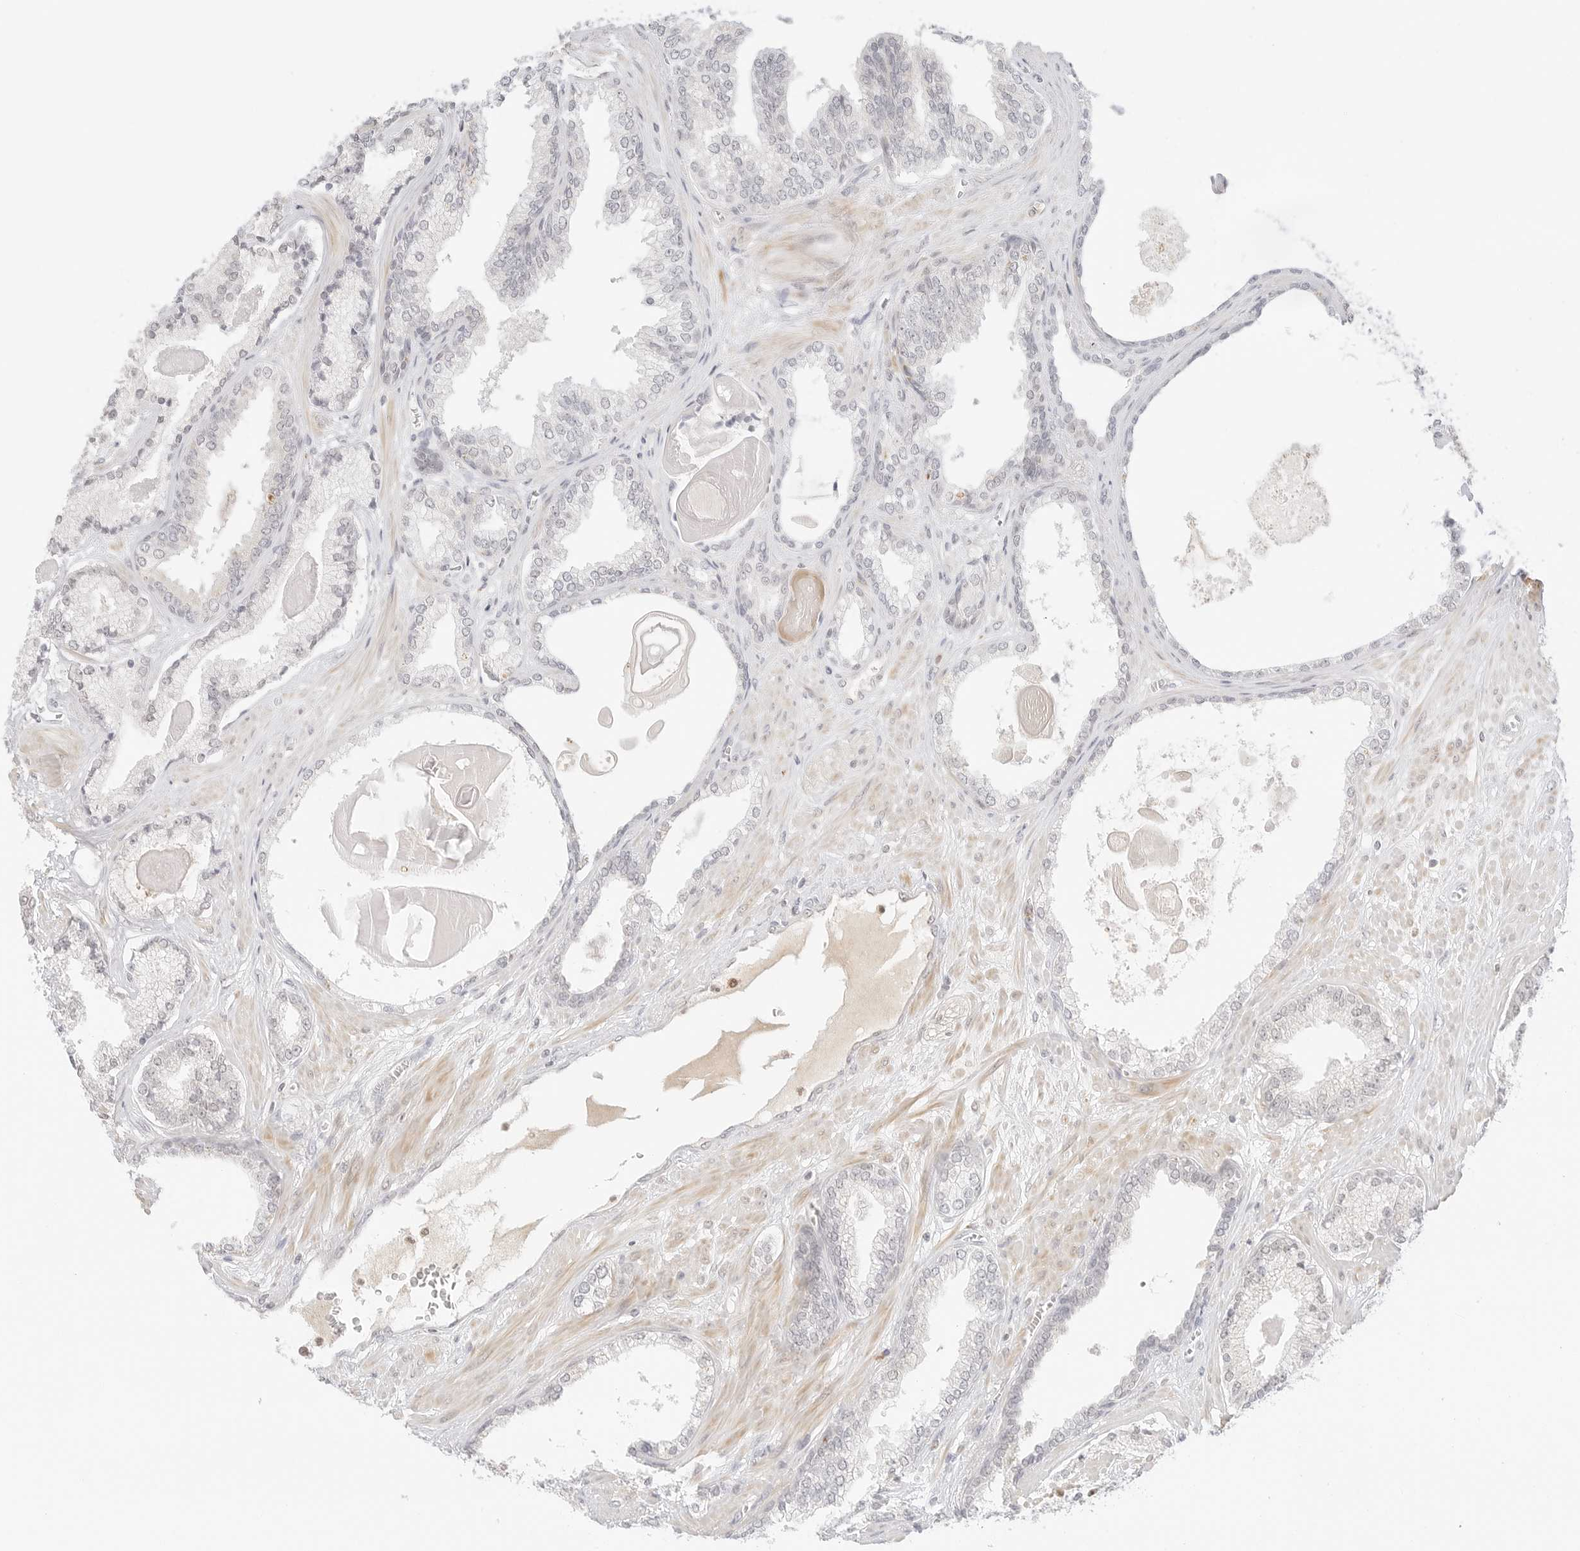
{"staining": {"intensity": "negative", "quantity": "none", "location": "none"}, "tissue": "prostate cancer", "cell_type": "Tumor cells", "image_type": "cancer", "snomed": [{"axis": "morphology", "description": "Adenocarcinoma, Low grade"}, {"axis": "topography", "description": "Prostate"}], "caption": "Histopathology image shows no protein staining in tumor cells of prostate cancer (adenocarcinoma (low-grade)) tissue. (DAB (3,3'-diaminobenzidine) IHC, high magnification).", "gene": "GNAS", "patient": {"sex": "male", "age": 70}}